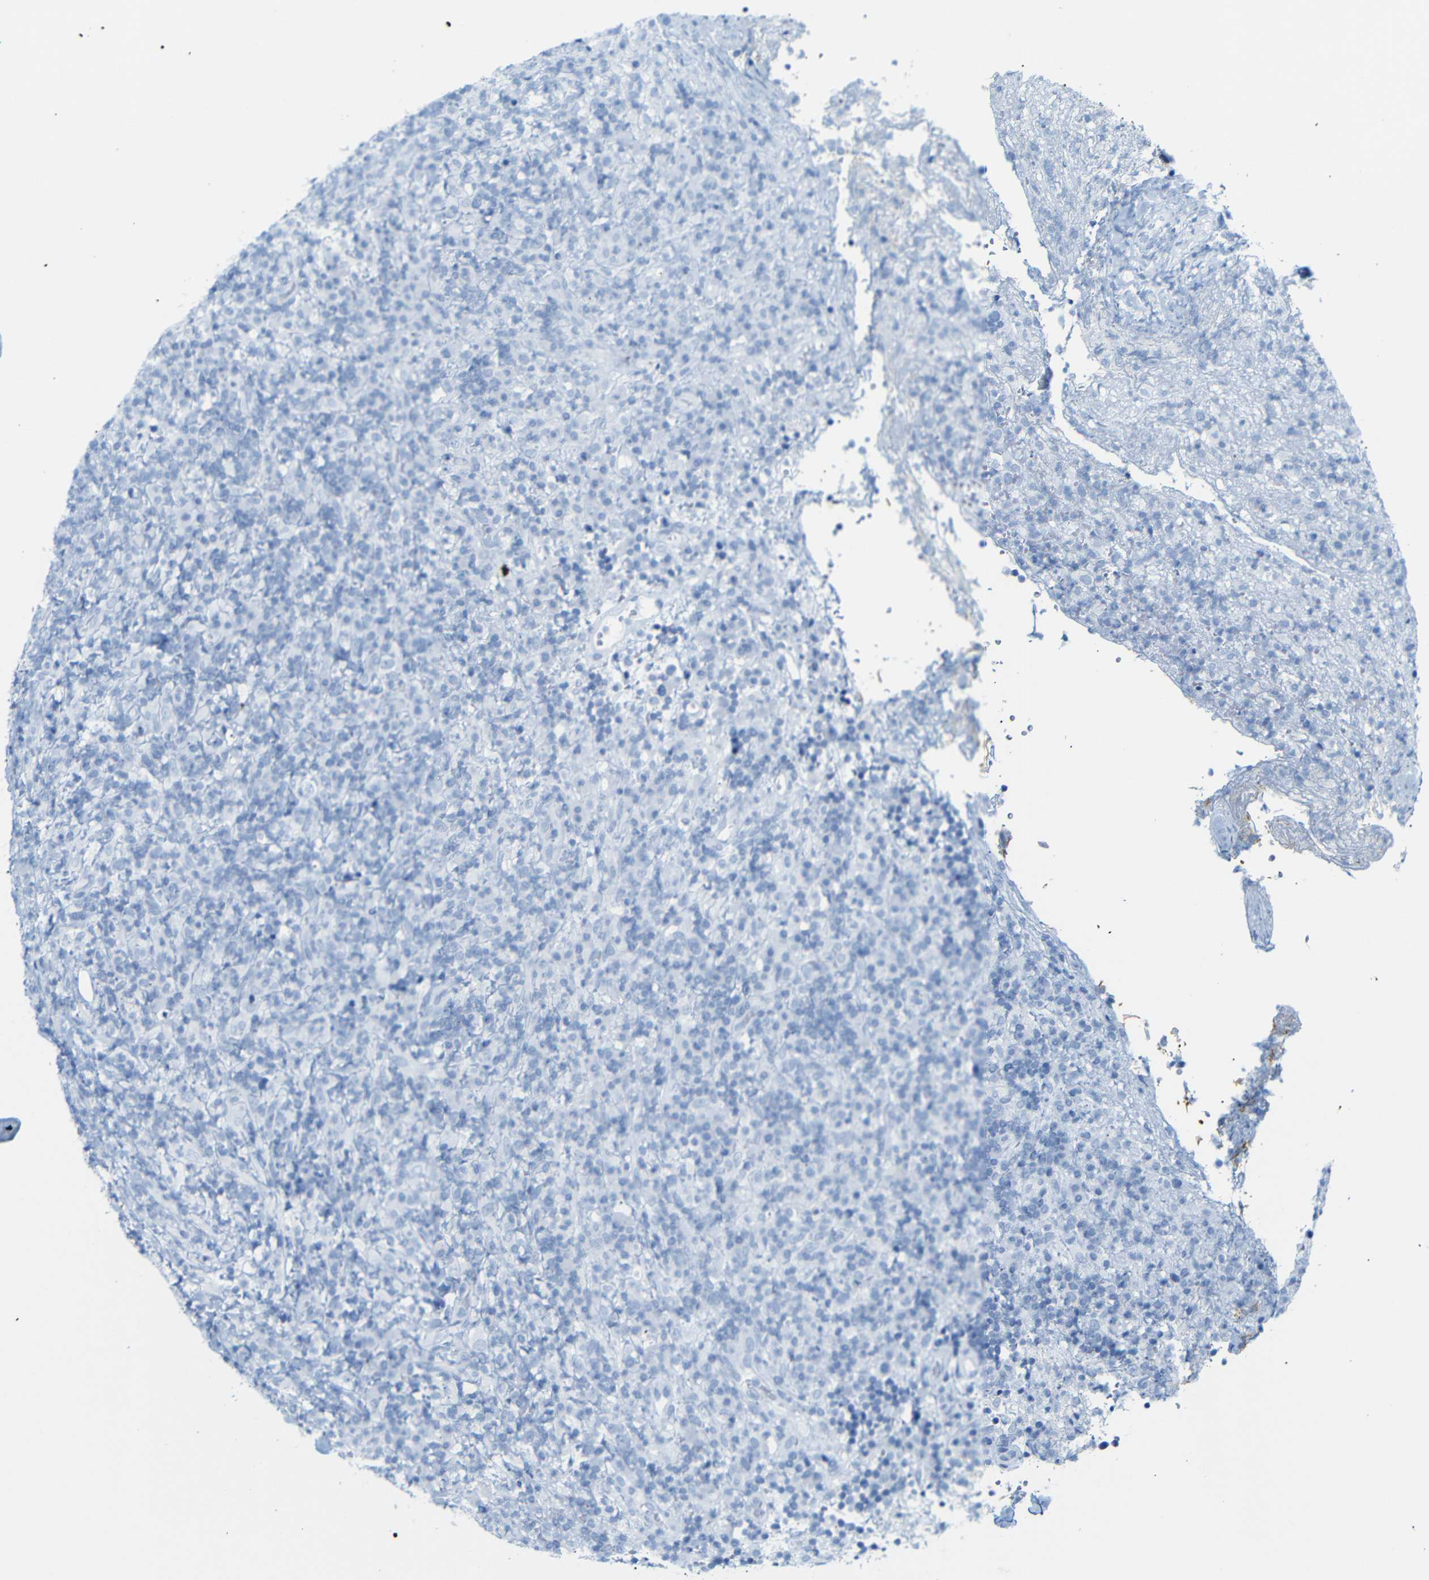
{"staining": {"intensity": "negative", "quantity": "none", "location": "none"}, "tissue": "lymphoma", "cell_type": "Tumor cells", "image_type": "cancer", "snomed": [{"axis": "morphology", "description": "Malignant lymphoma, non-Hodgkin's type, High grade"}, {"axis": "topography", "description": "Lymph node"}], "caption": "This is an IHC micrograph of human lymphoma. There is no expression in tumor cells.", "gene": "DYNAP", "patient": {"sex": "female", "age": 76}}